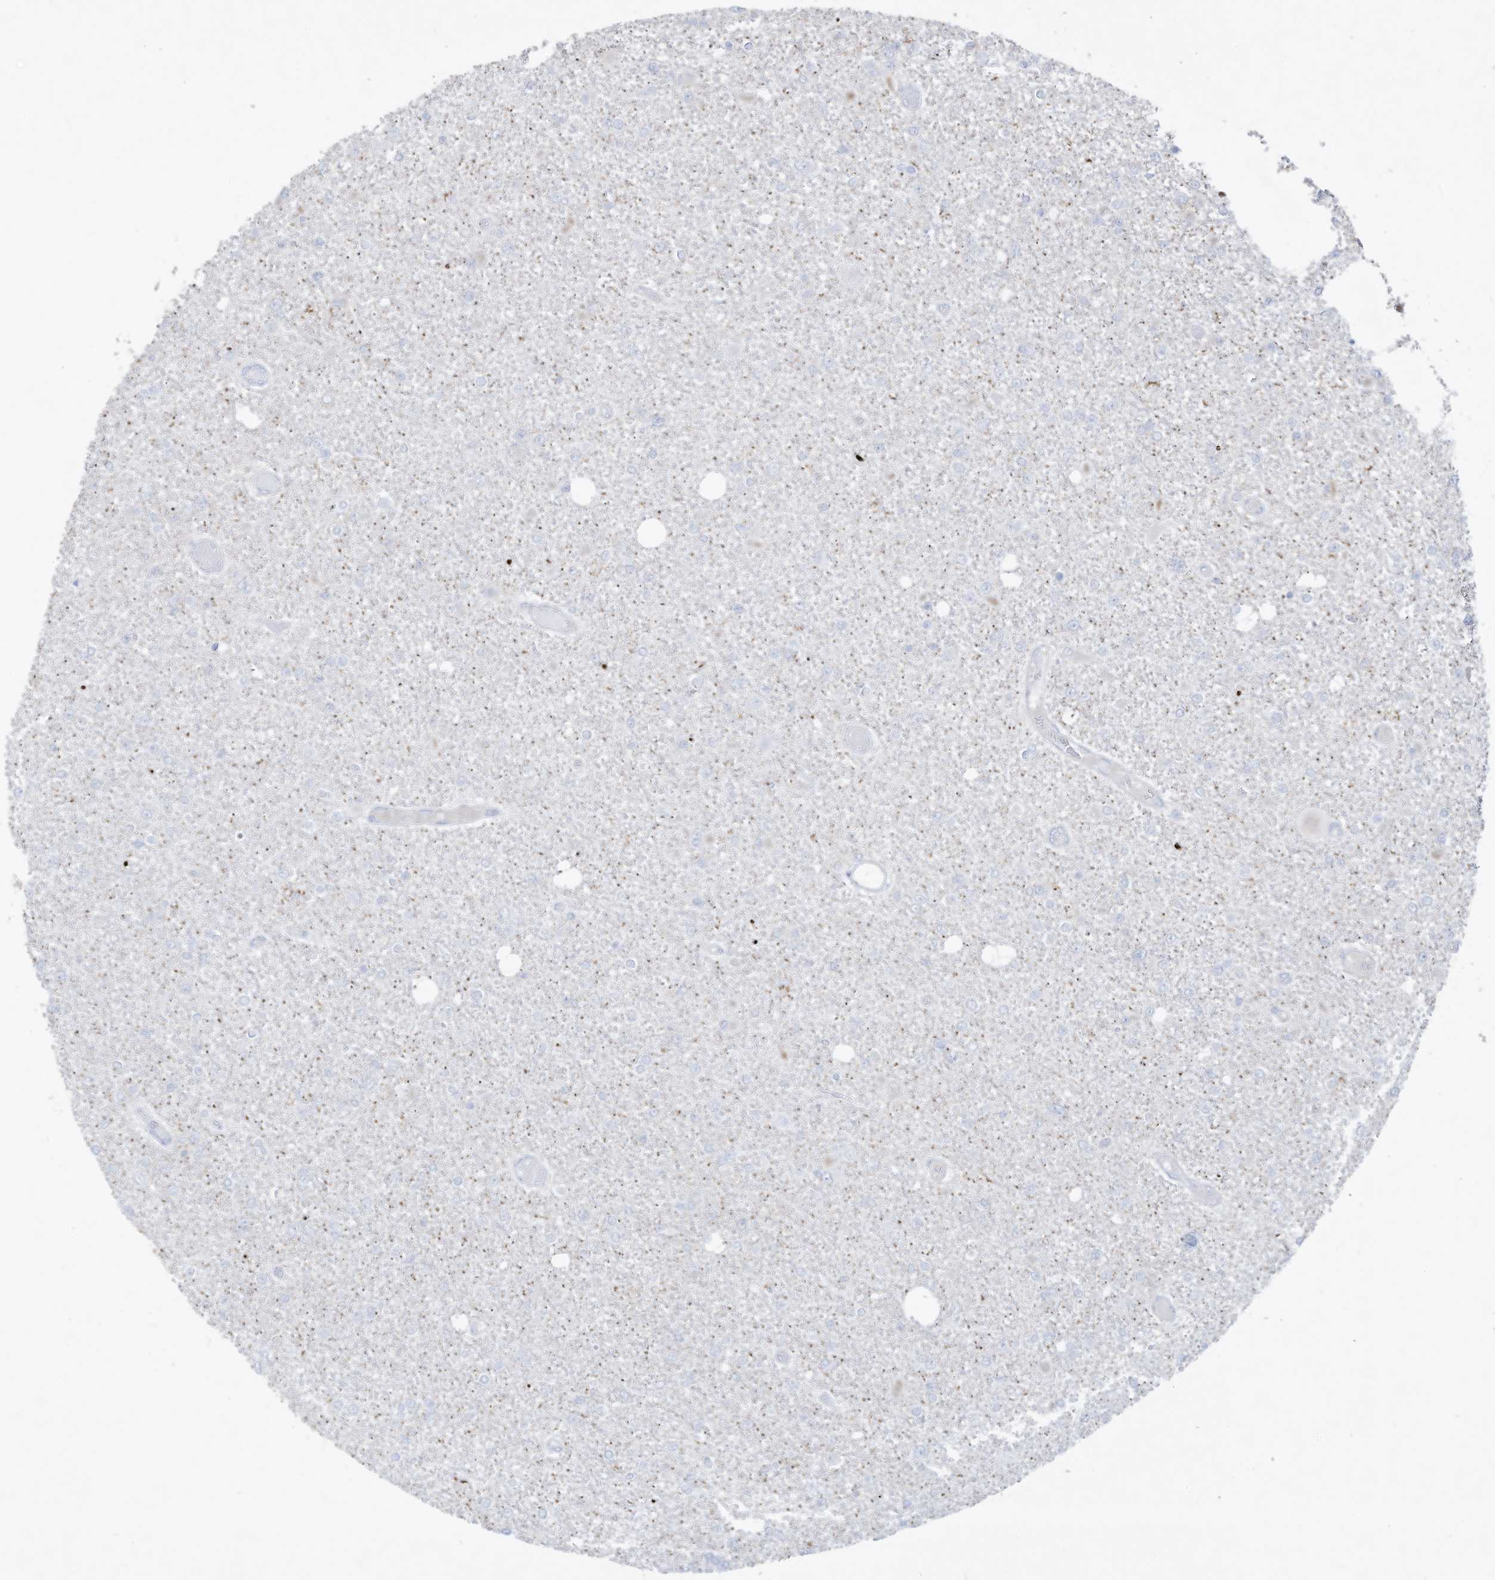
{"staining": {"intensity": "negative", "quantity": "none", "location": "none"}, "tissue": "glioma", "cell_type": "Tumor cells", "image_type": "cancer", "snomed": [{"axis": "morphology", "description": "Glioma, malignant, Low grade"}, {"axis": "topography", "description": "Brain"}], "caption": "The immunohistochemistry (IHC) histopathology image has no significant staining in tumor cells of low-grade glioma (malignant) tissue.", "gene": "THNSL2", "patient": {"sex": "female", "age": 22}}